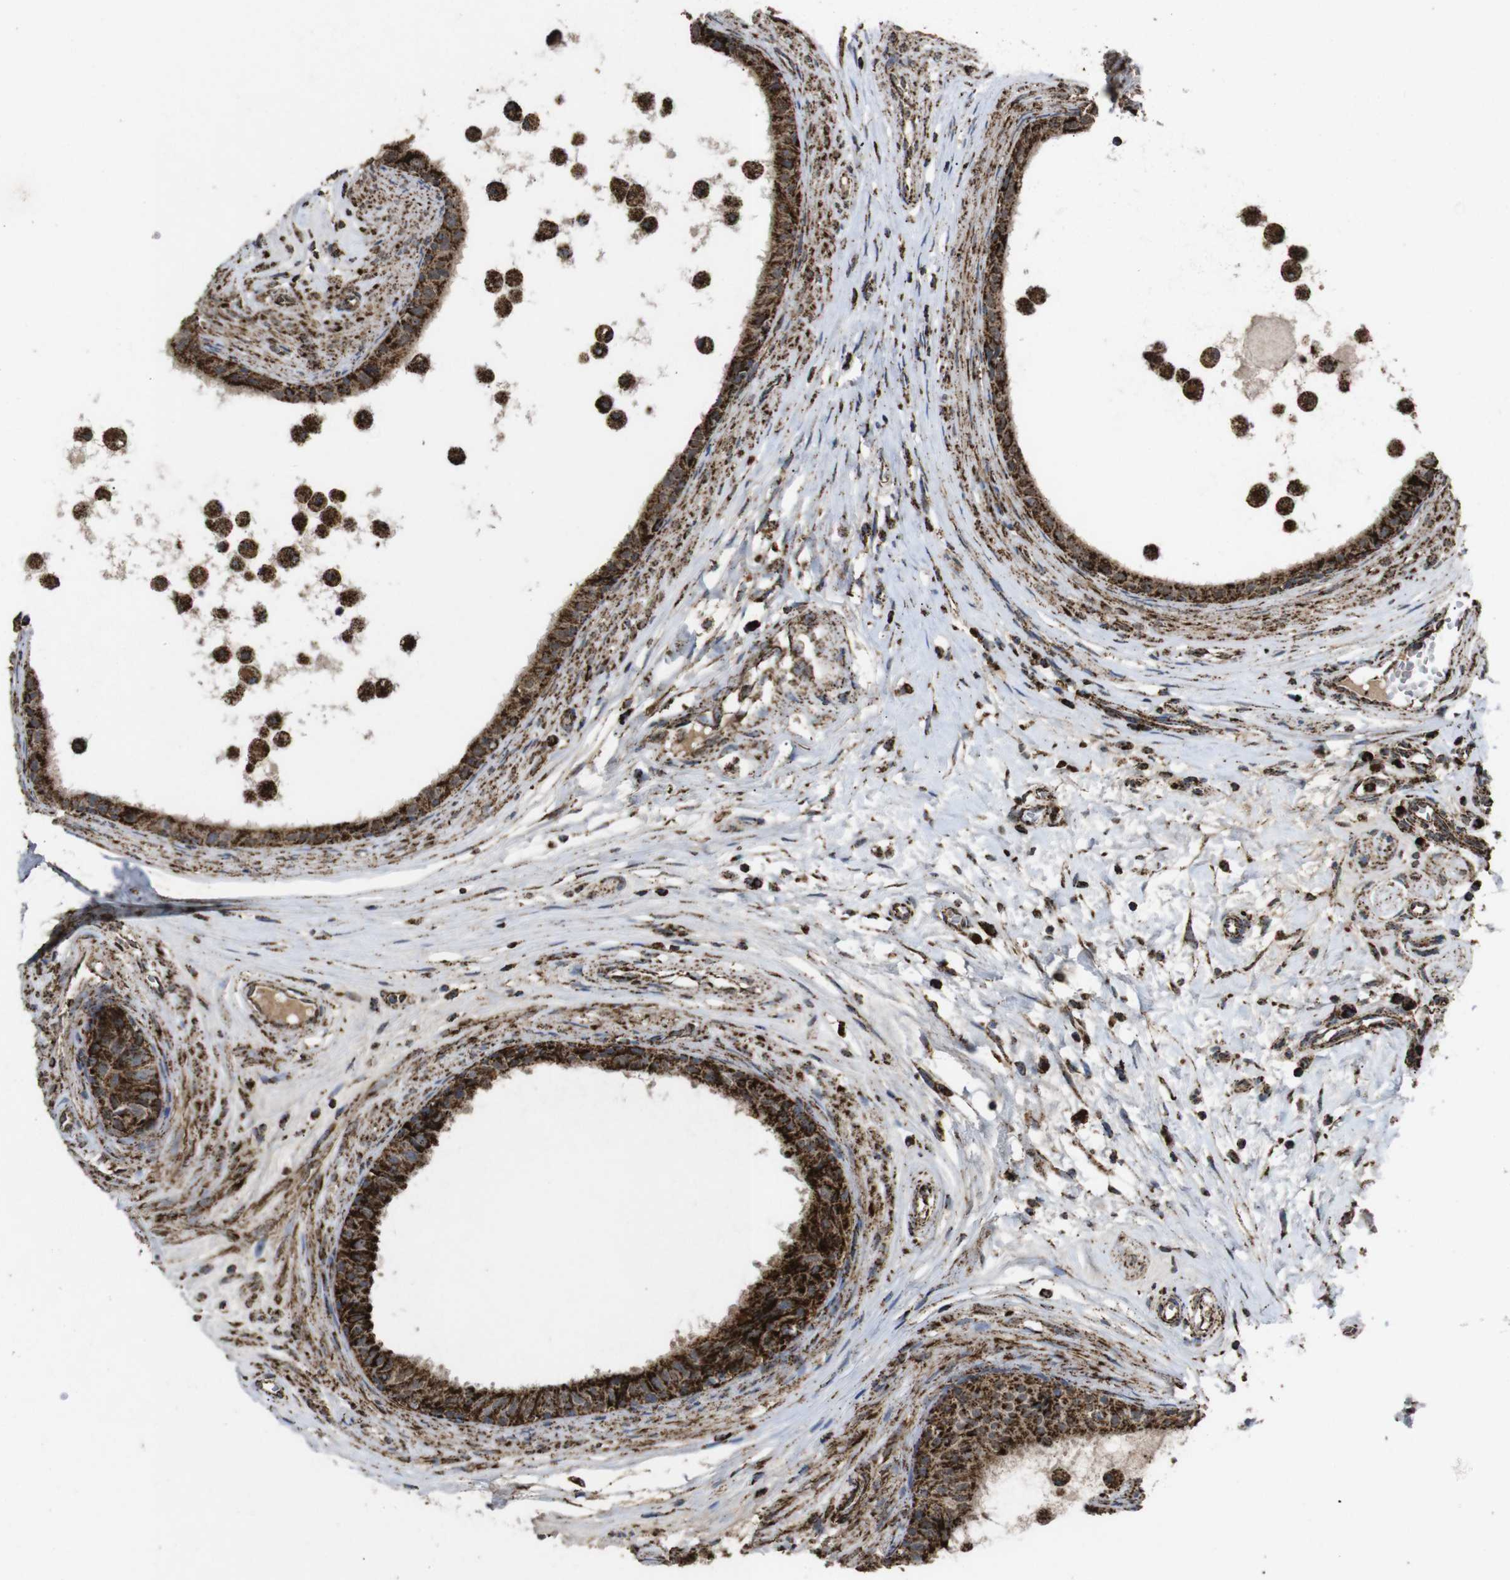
{"staining": {"intensity": "strong", "quantity": ">75%", "location": "cytoplasmic/membranous"}, "tissue": "epididymis", "cell_type": "Glandular cells", "image_type": "normal", "snomed": [{"axis": "morphology", "description": "Normal tissue, NOS"}, {"axis": "morphology", "description": "Inflammation, NOS"}, {"axis": "topography", "description": "Epididymis"}], "caption": "DAB (3,3'-diaminobenzidine) immunohistochemical staining of benign epididymis exhibits strong cytoplasmic/membranous protein expression in approximately >75% of glandular cells. The protein of interest is stained brown, and the nuclei are stained in blue (DAB IHC with brightfield microscopy, high magnification).", "gene": "ATP5F1A", "patient": {"sex": "male", "age": 85}}